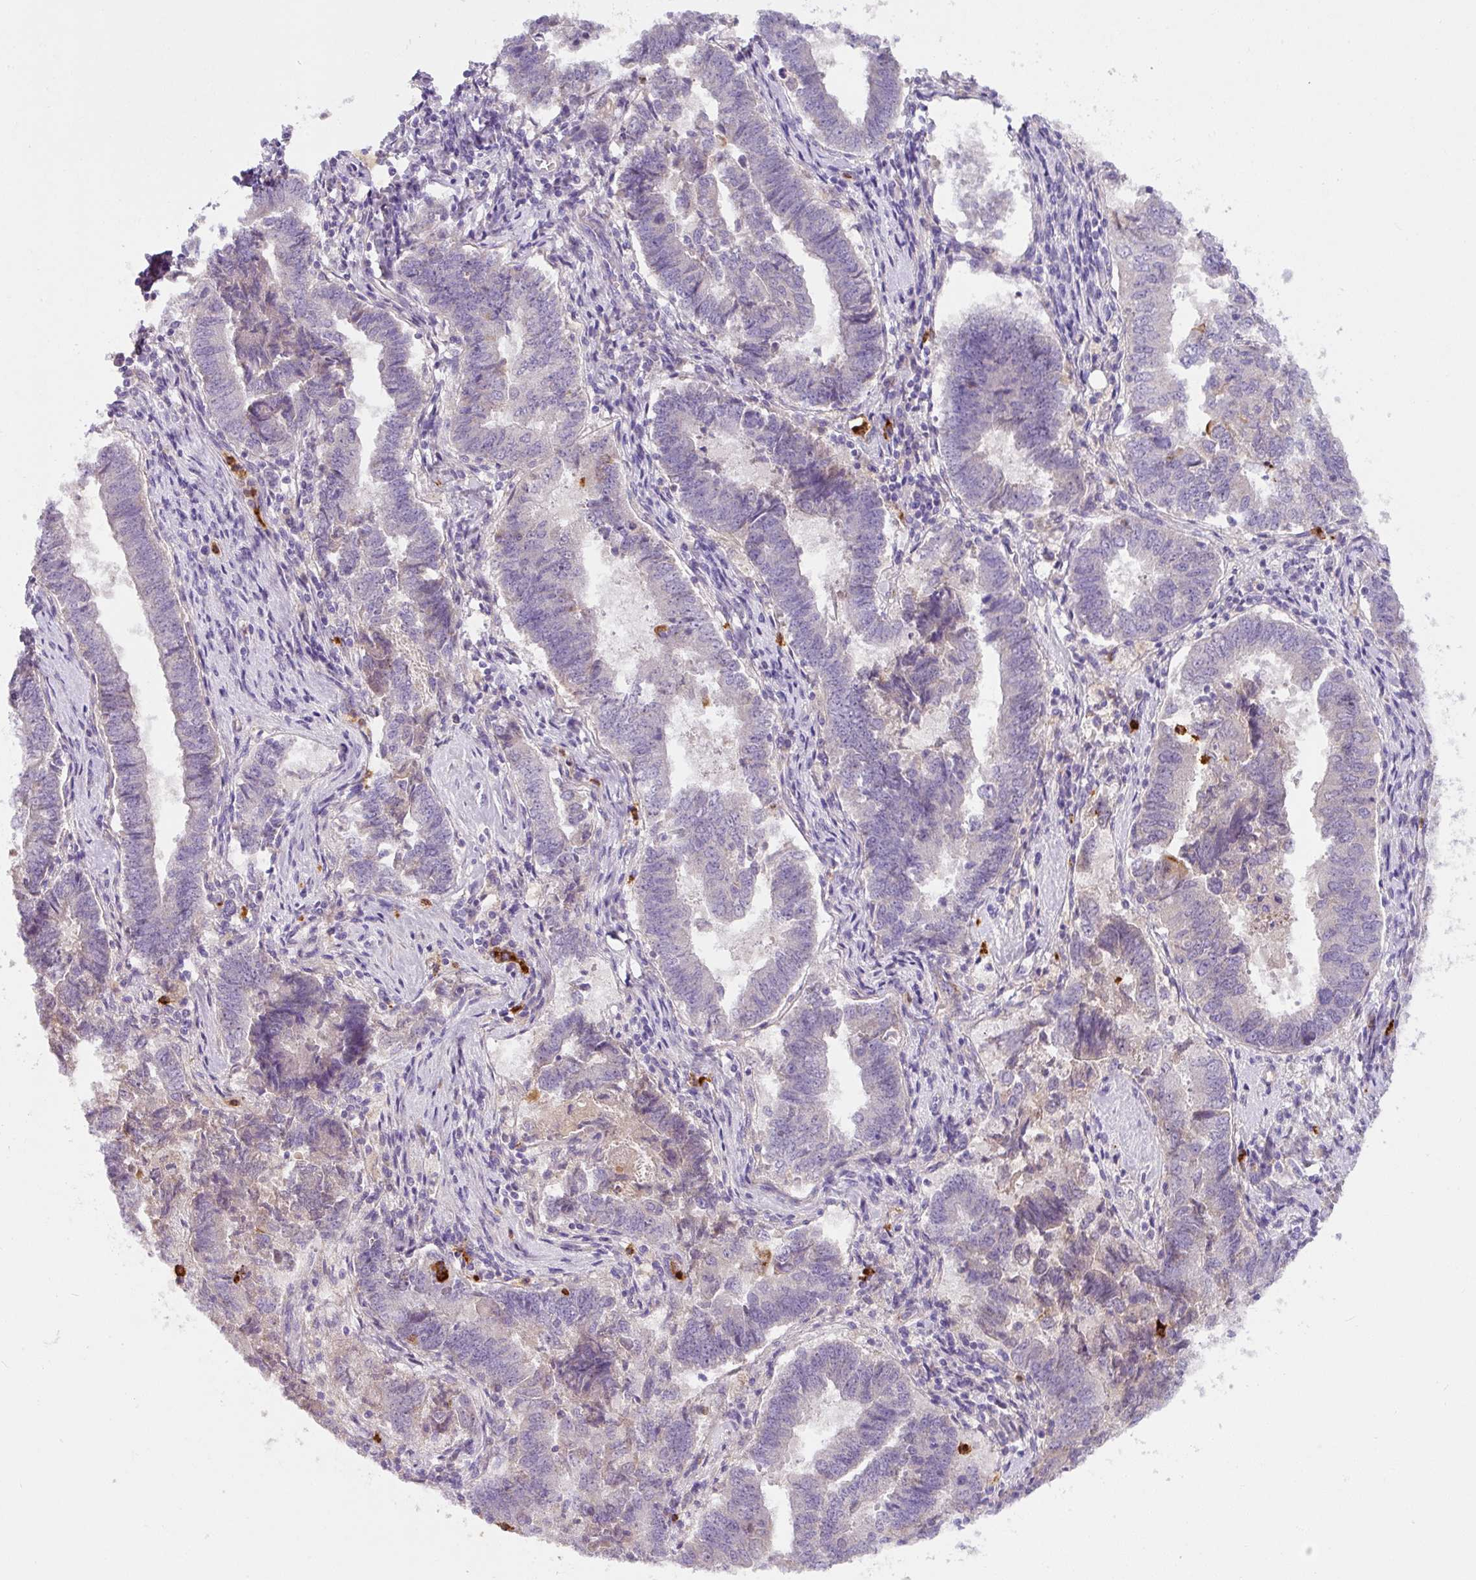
{"staining": {"intensity": "moderate", "quantity": "<25%", "location": "cytoplasmic/membranous"}, "tissue": "endometrial cancer", "cell_type": "Tumor cells", "image_type": "cancer", "snomed": [{"axis": "morphology", "description": "Adenocarcinoma, NOS"}, {"axis": "topography", "description": "Endometrium"}], "caption": "Immunohistochemistry (DAB) staining of human endometrial cancer shows moderate cytoplasmic/membranous protein expression in about <25% of tumor cells.", "gene": "CRISP3", "patient": {"sex": "female", "age": 72}}